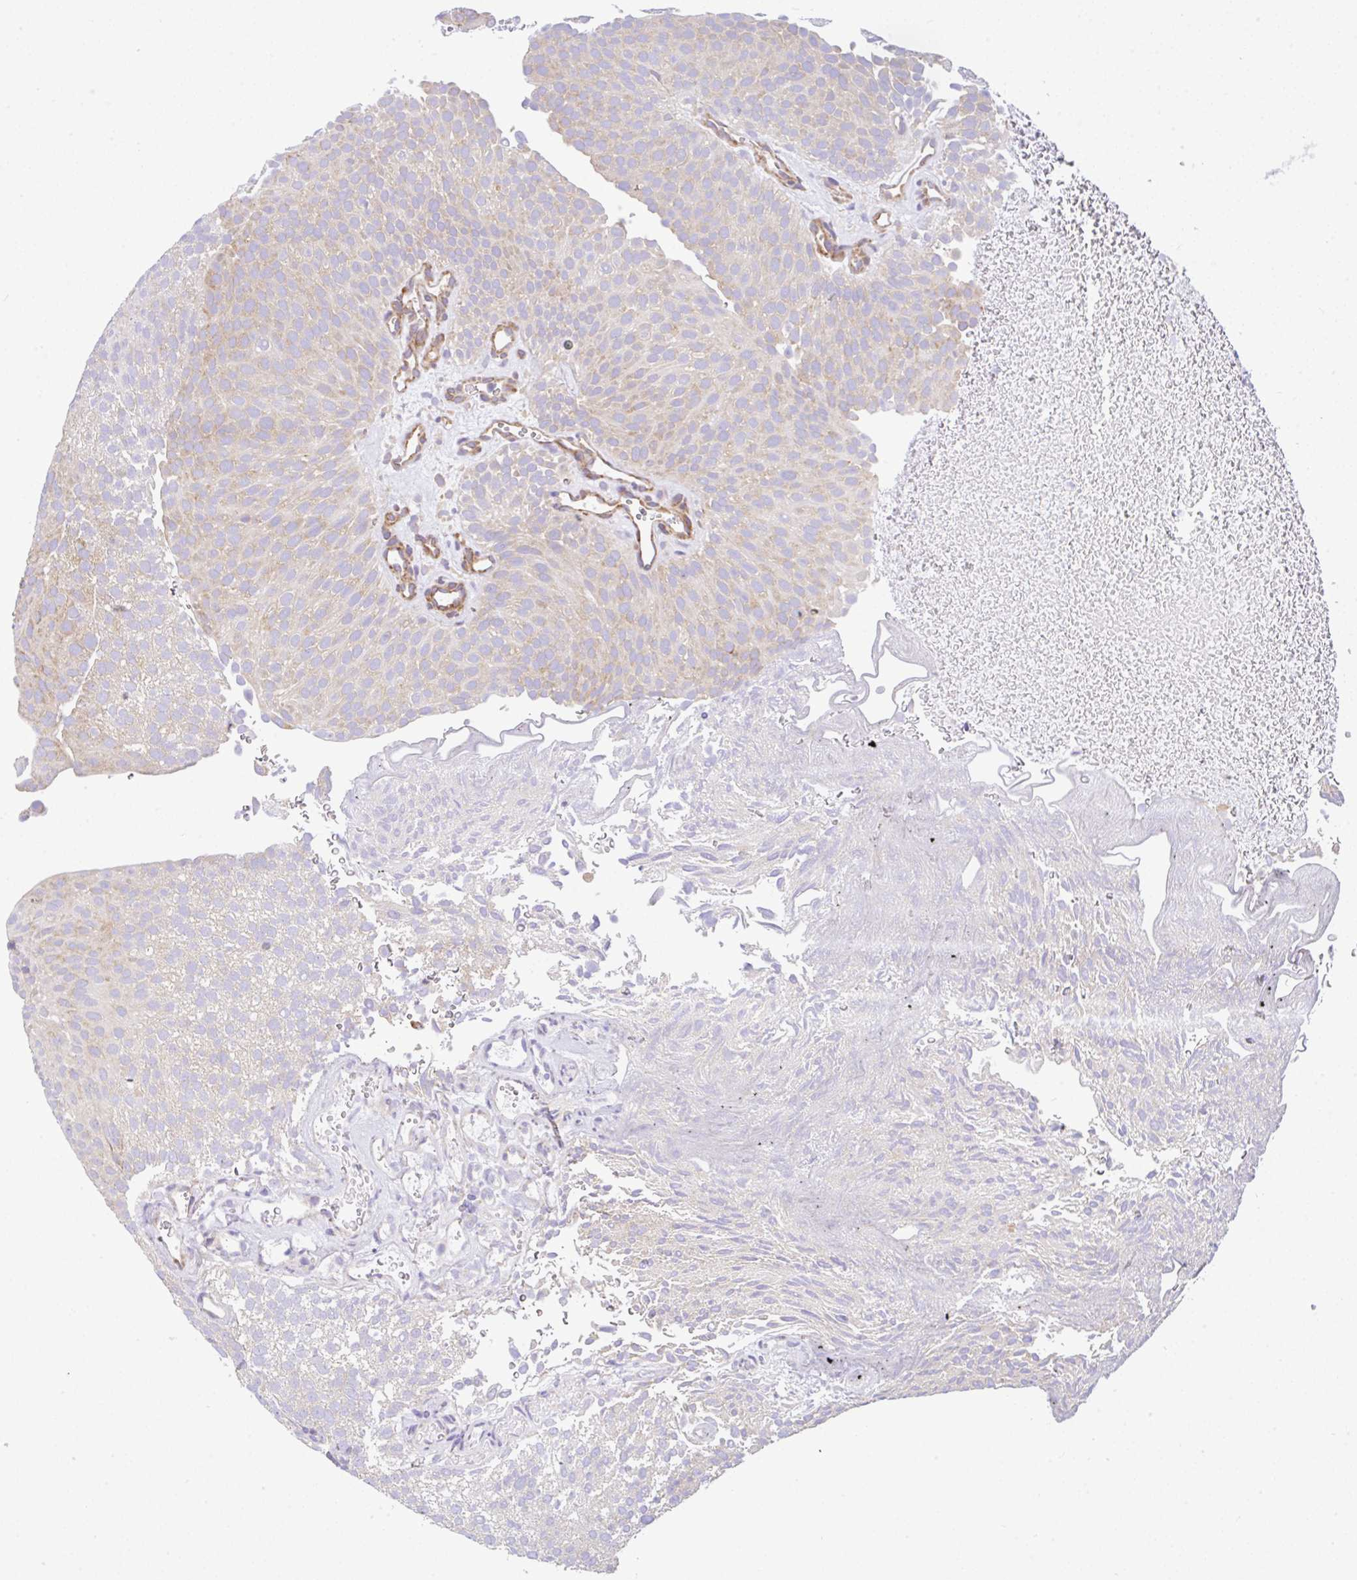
{"staining": {"intensity": "weak", "quantity": "<25%", "location": "cytoplasmic/membranous"}, "tissue": "urothelial cancer", "cell_type": "Tumor cells", "image_type": "cancer", "snomed": [{"axis": "morphology", "description": "Urothelial carcinoma, Low grade"}, {"axis": "topography", "description": "Urinary bladder"}], "caption": "Human low-grade urothelial carcinoma stained for a protein using IHC shows no staining in tumor cells.", "gene": "GFPT2", "patient": {"sex": "male", "age": 78}}